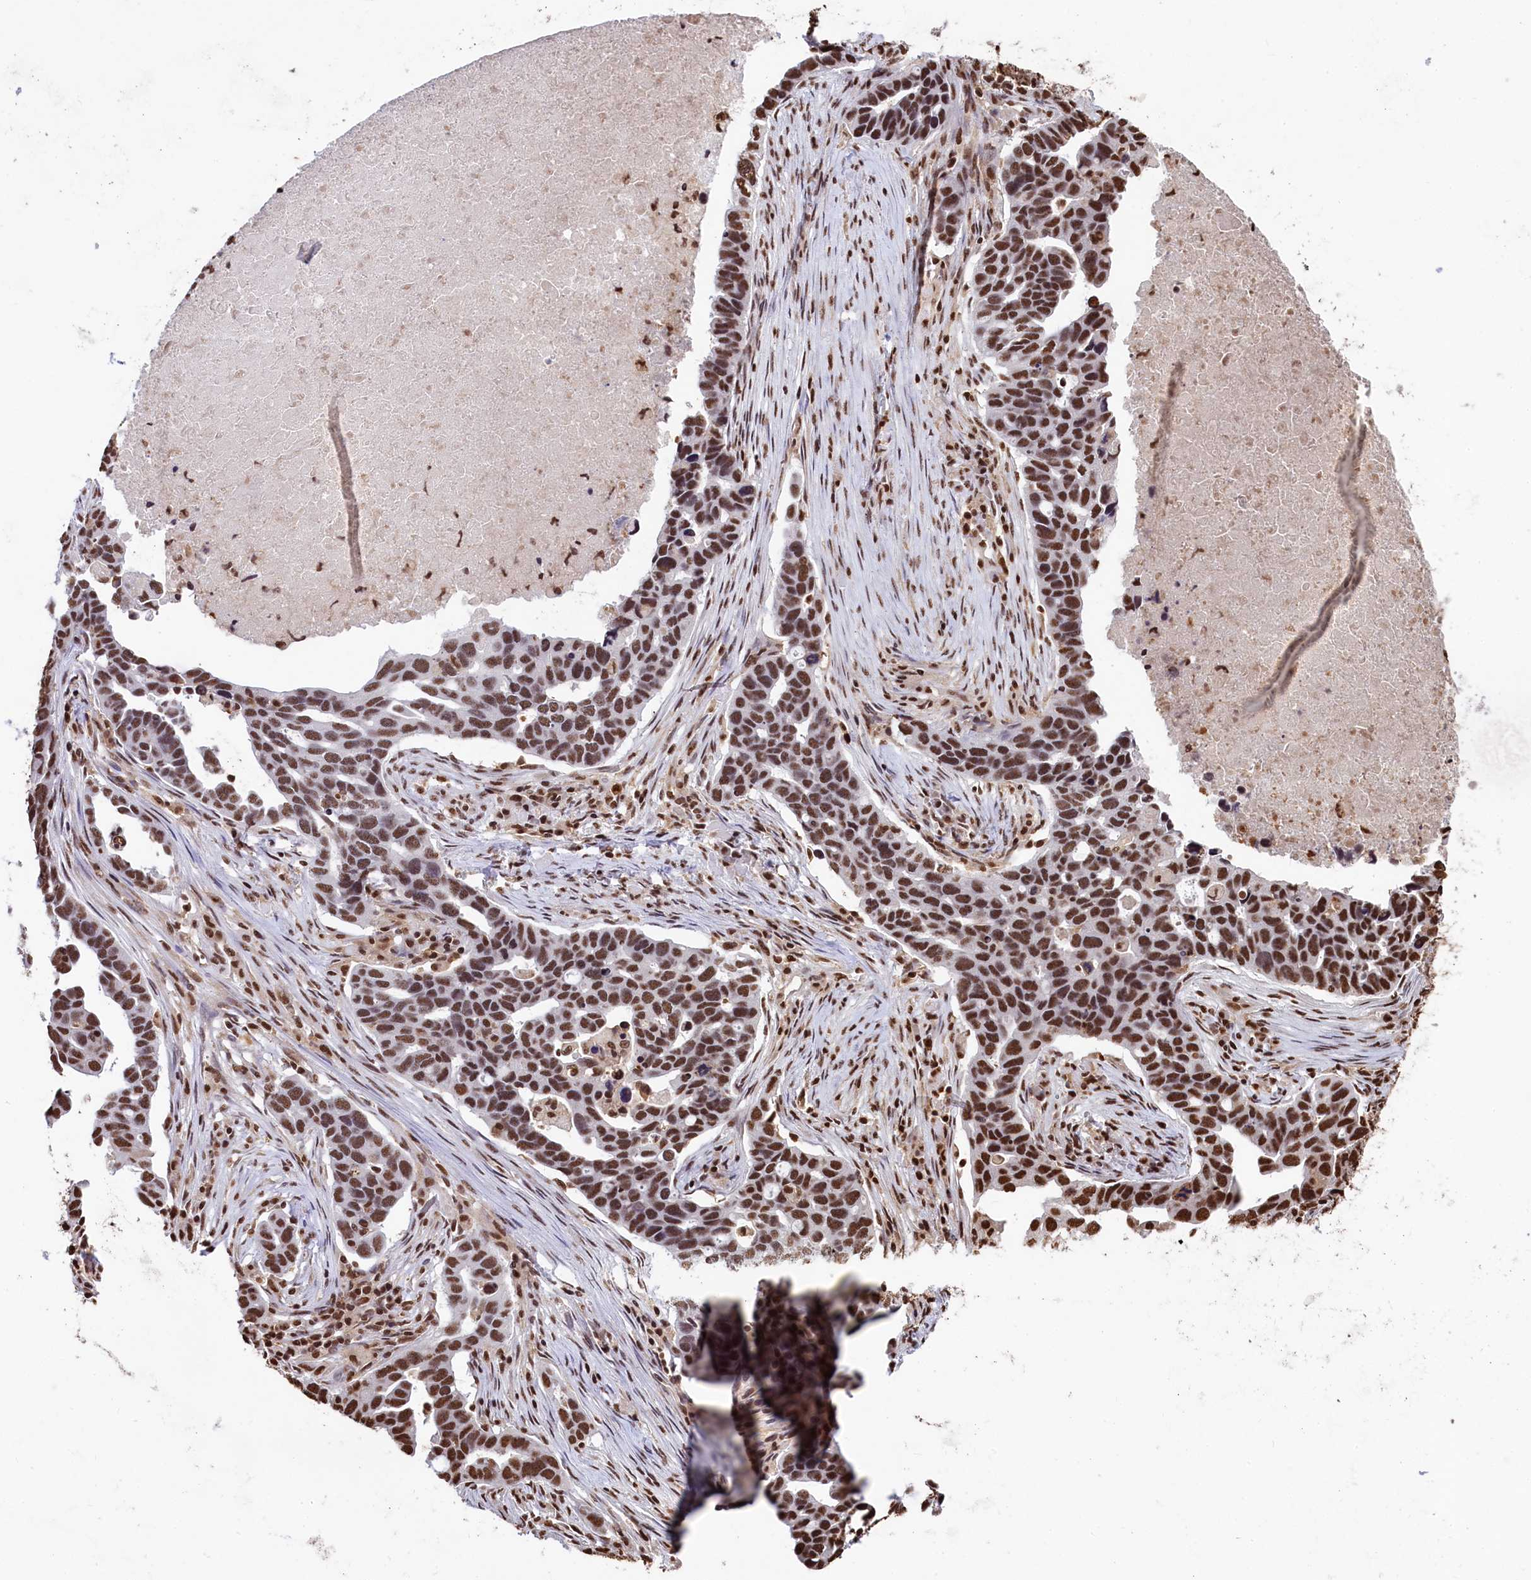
{"staining": {"intensity": "strong", "quantity": ">75%", "location": "nuclear"}, "tissue": "ovarian cancer", "cell_type": "Tumor cells", "image_type": "cancer", "snomed": [{"axis": "morphology", "description": "Cystadenocarcinoma, serous, NOS"}, {"axis": "topography", "description": "Ovary"}], "caption": "Strong nuclear positivity is appreciated in about >75% of tumor cells in serous cystadenocarcinoma (ovarian).", "gene": "SNRPD2", "patient": {"sex": "female", "age": 54}}